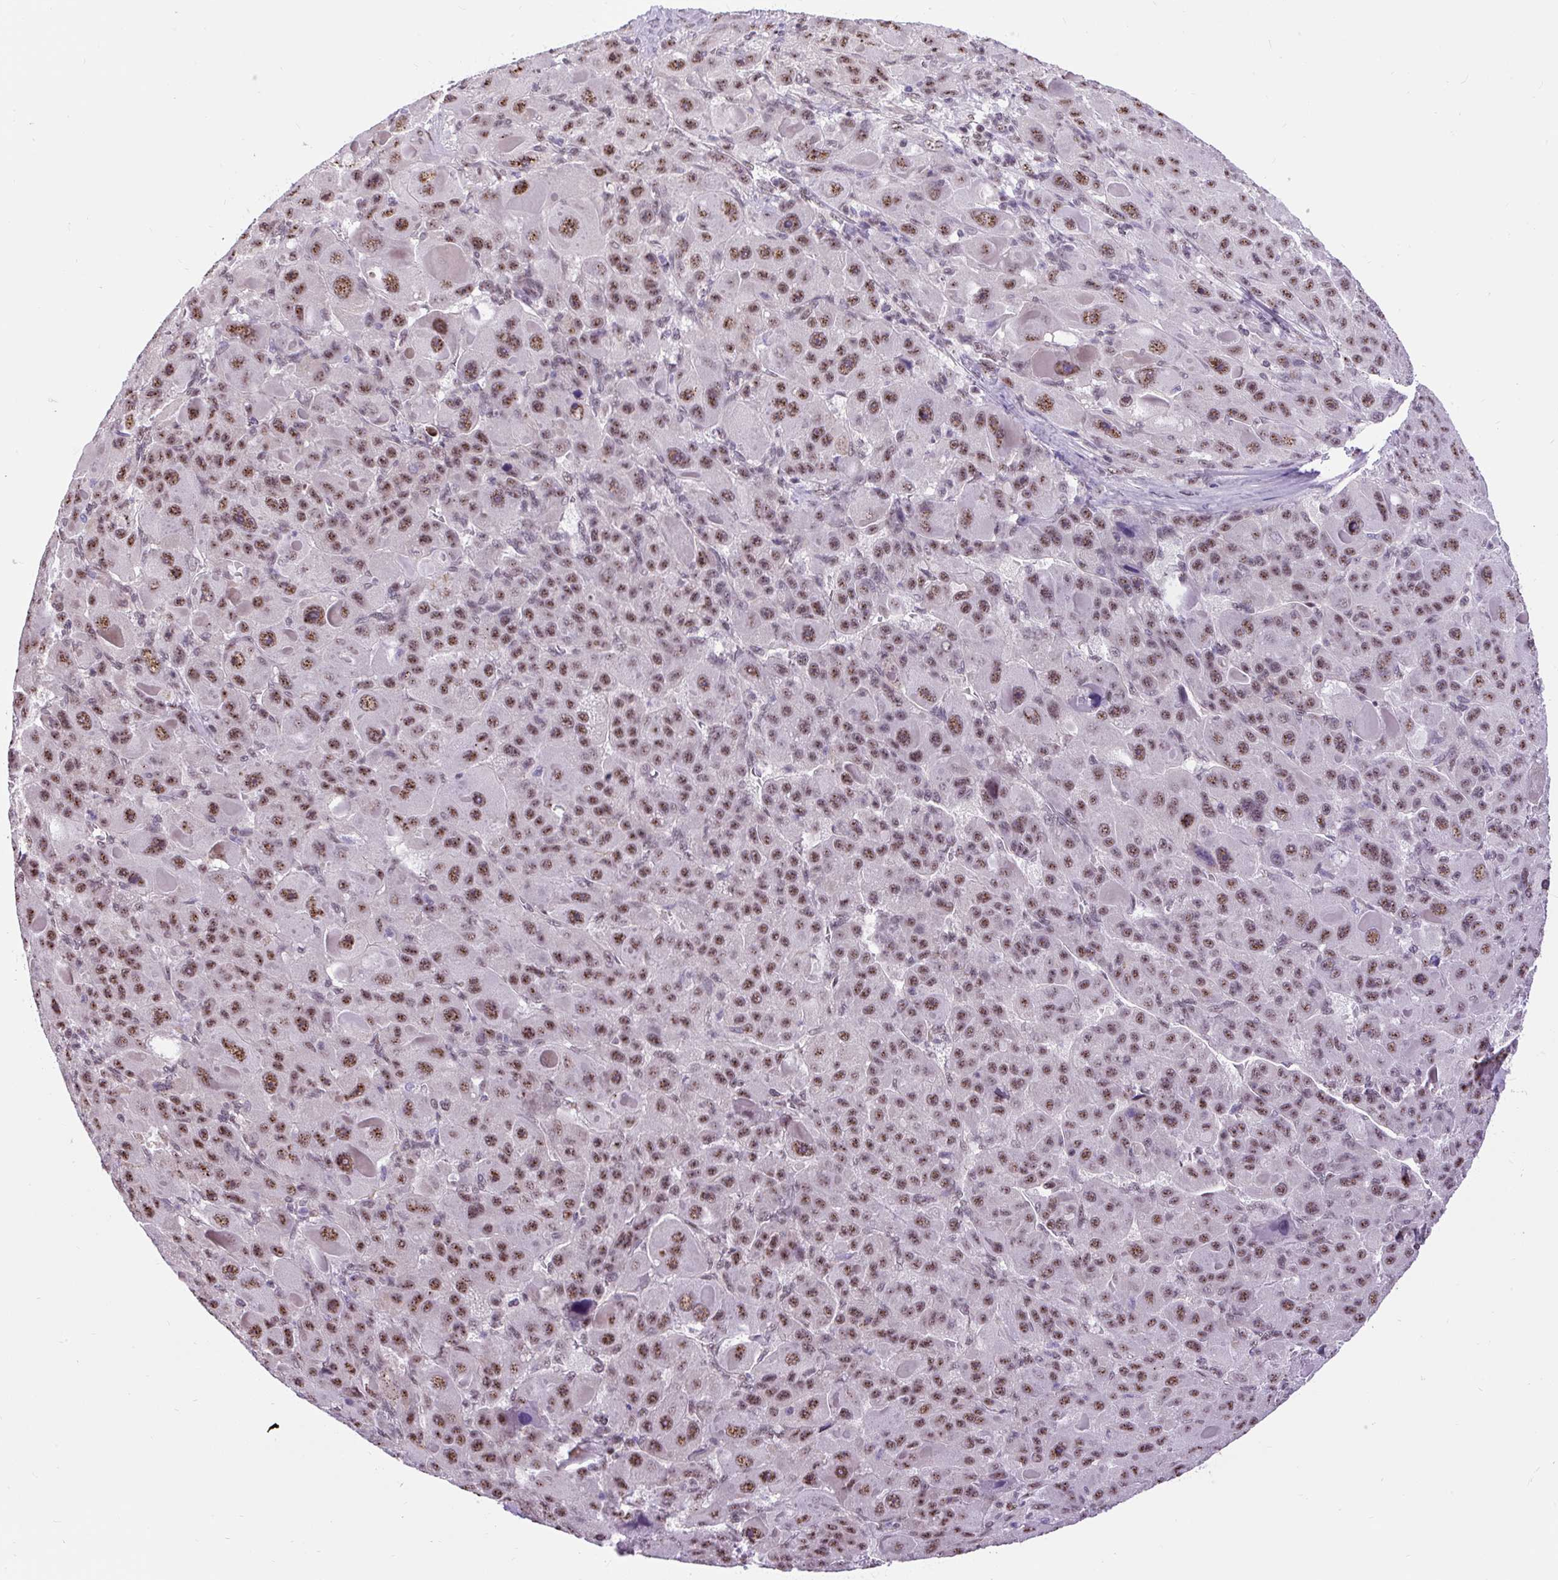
{"staining": {"intensity": "moderate", "quantity": ">75%", "location": "nuclear"}, "tissue": "liver cancer", "cell_type": "Tumor cells", "image_type": "cancer", "snomed": [{"axis": "morphology", "description": "Carcinoma, Hepatocellular, NOS"}, {"axis": "topography", "description": "Liver"}], "caption": "Protein expression analysis of liver cancer reveals moderate nuclear expression in approximately >75% of tumor cells. (IHC, brightfield microscopy, high magnification).", "gene": "SMC5", "patient": {"sex": "male", "age": 76}}